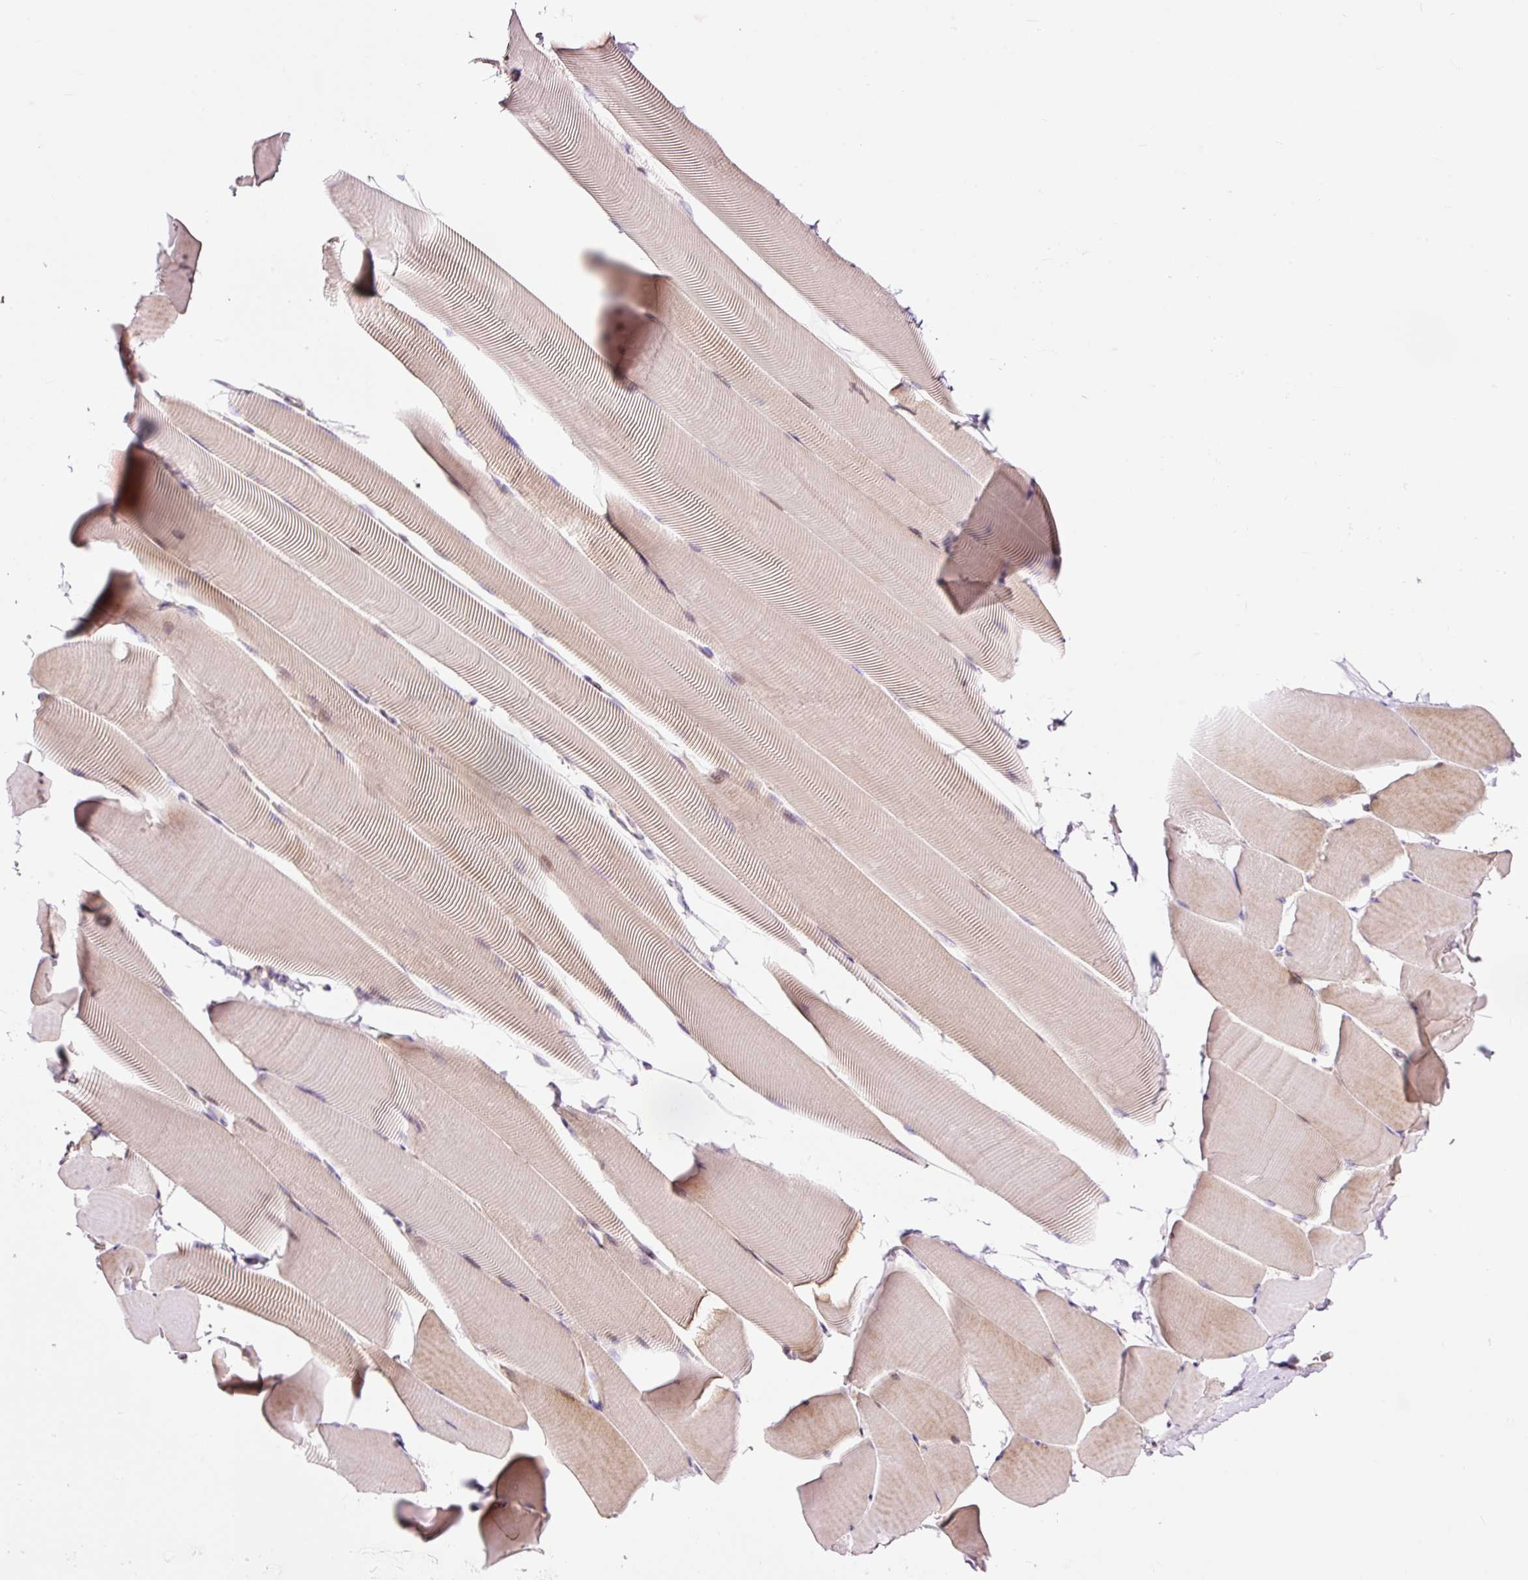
{"staining": {"intensity": "weak", "quantity": ">75%", "location": "cytoplasmic/membranous"}, "tissue": "skeletal muscle", "cell_type": "Myocytes", "image_type": "normal", "snomed": [{"axis": "morphology", "description": "Normal tissue, NOS"}, {"axis": "topography", "description": "Skeletal muscle"}], "caption": "Myocytes demonstrate weak cytoplasmic/membranous staining in approximately >75% of cells in unremarkable skeletal muscle.", "gene": "BOLA3", "patient": {"sex": "male", "age": 25}}